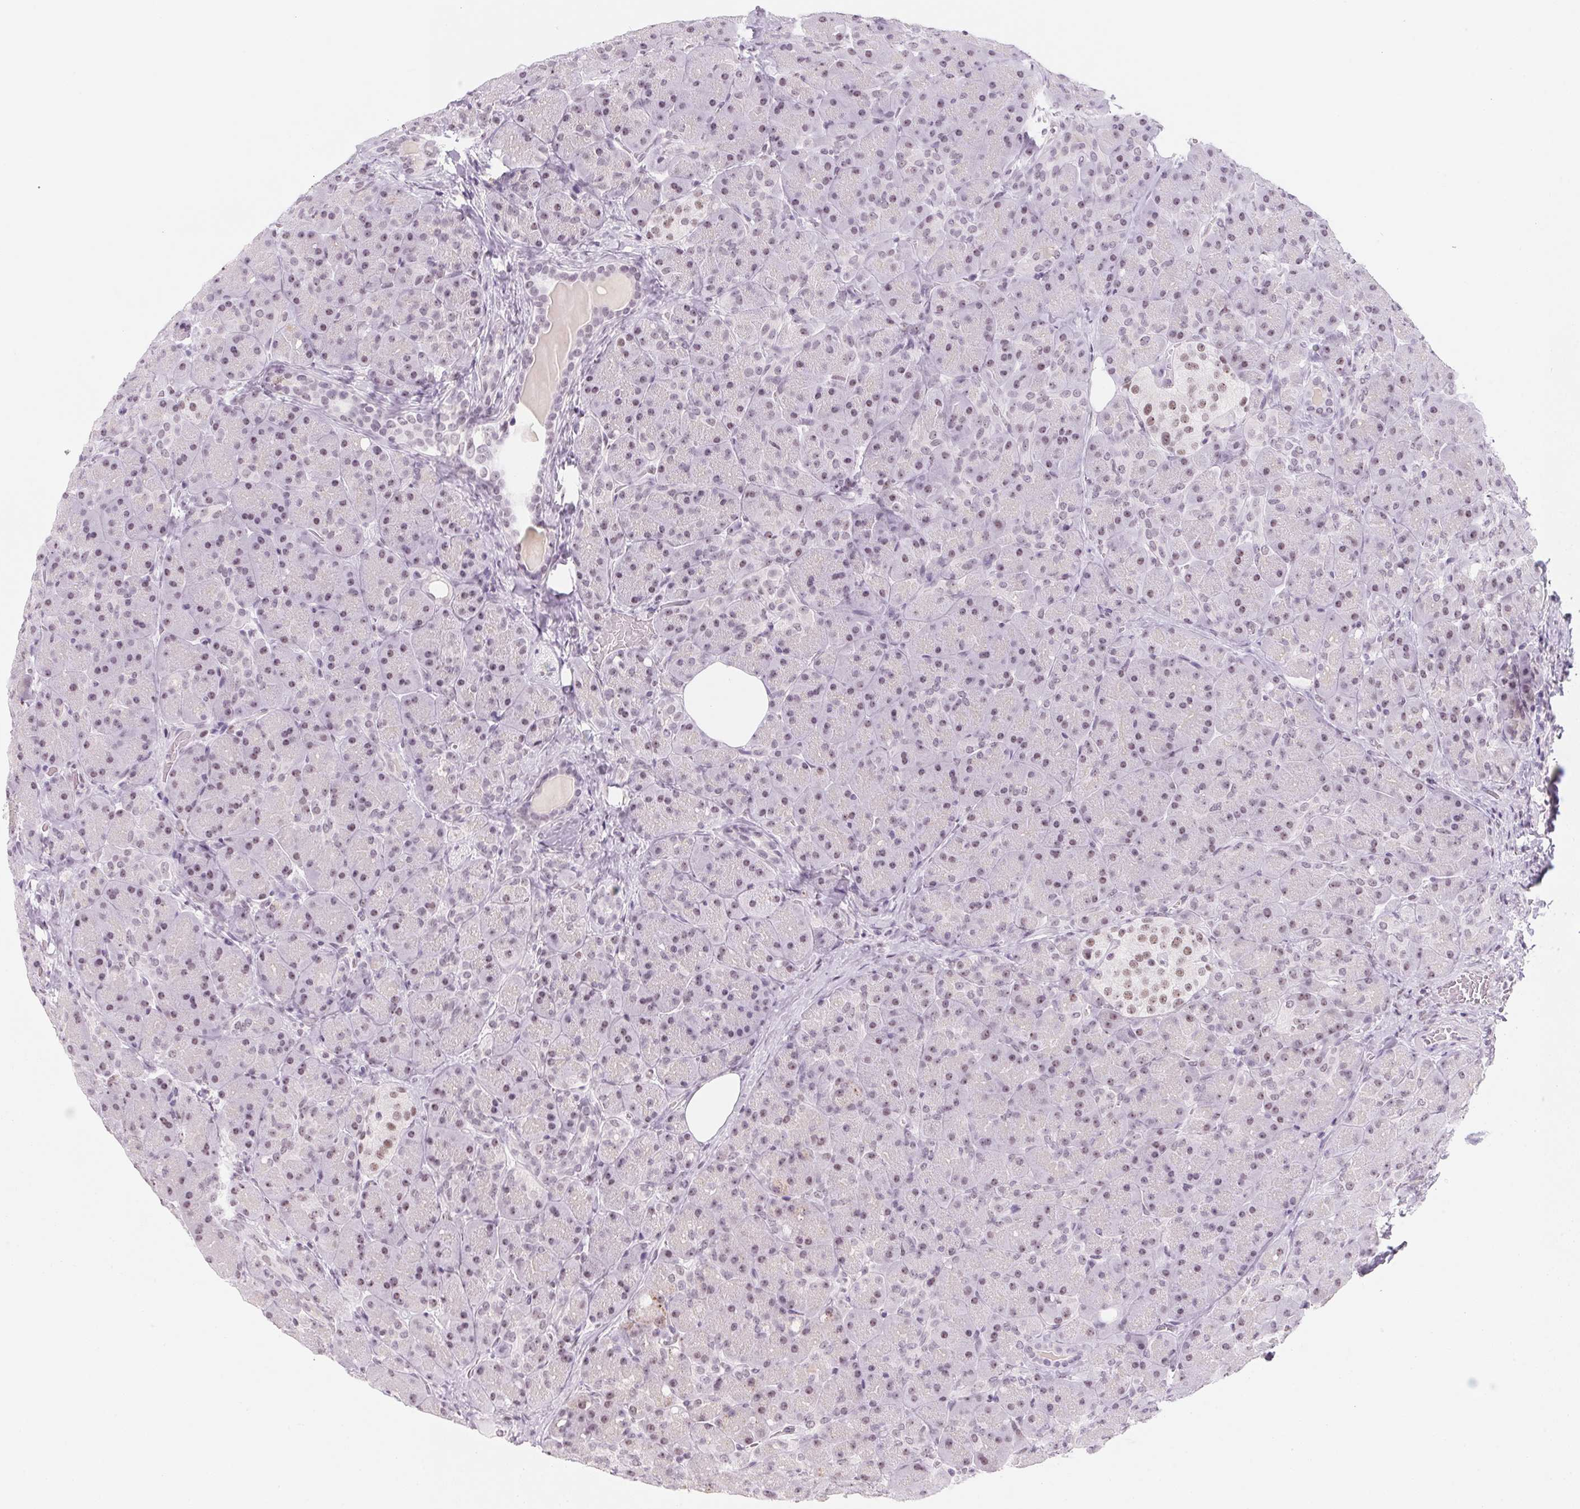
{"staining": {"intensity": "weak", "quantity": "25%-75%", "location": "nuclear"}, "tissue": "pancreas", "cell_type": "Exocrine glandular cells", "image_type": "normal", "snomed": [{"axis": "morphology", "description": "Normal tissue, NOS"}, {"axis": "topography", "description": "Pancreas"}], "caption": "Weak nuclear expression is seen in about 25%-75% of exocrine glandular cells in unremarkable pancreas.", "gene": "ZIC4", "patient": {"sex": "male", "age": 55}}